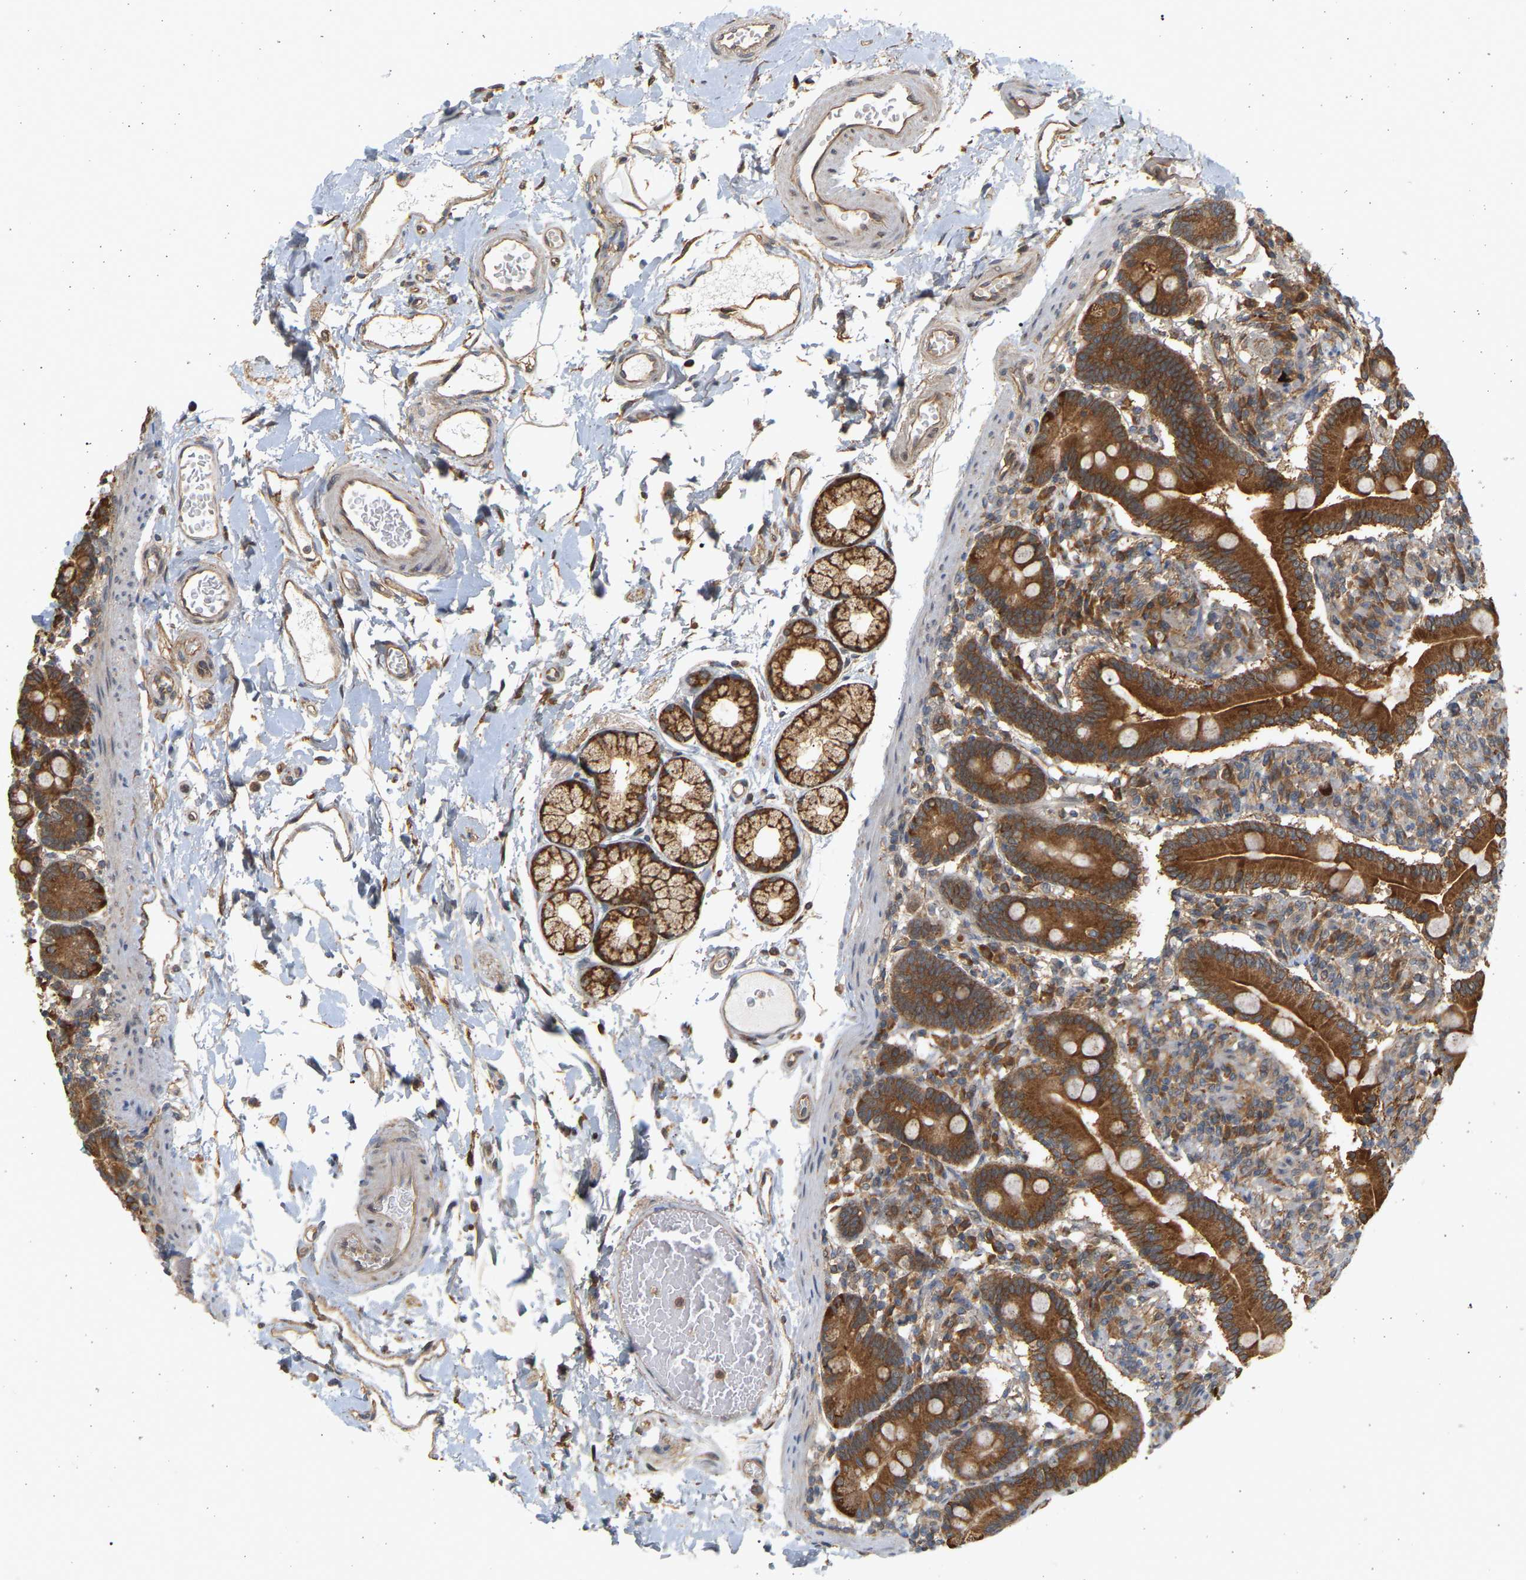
{"staining": {"intensity": "strong", "quantity": ">75%", "location": "cytoplasmic/membranous"}, "tissue": "duodenum", "cell_type": "Glandular cells", "image_type": "normal", "snomed": [{"axis": "morphology", "description": "Normal tissue, NOS"}, {"axis": "topography", "description": "Duodenum"}], "caption": "High-power microscopy captured an IHC micrograph of unremarkable duodenum, revealing strong cytoplasmic/membranous expression in about >75% of glandular cells.", "gene": "B4GALT6", "patient": {"sex": "male", "age": 54}}